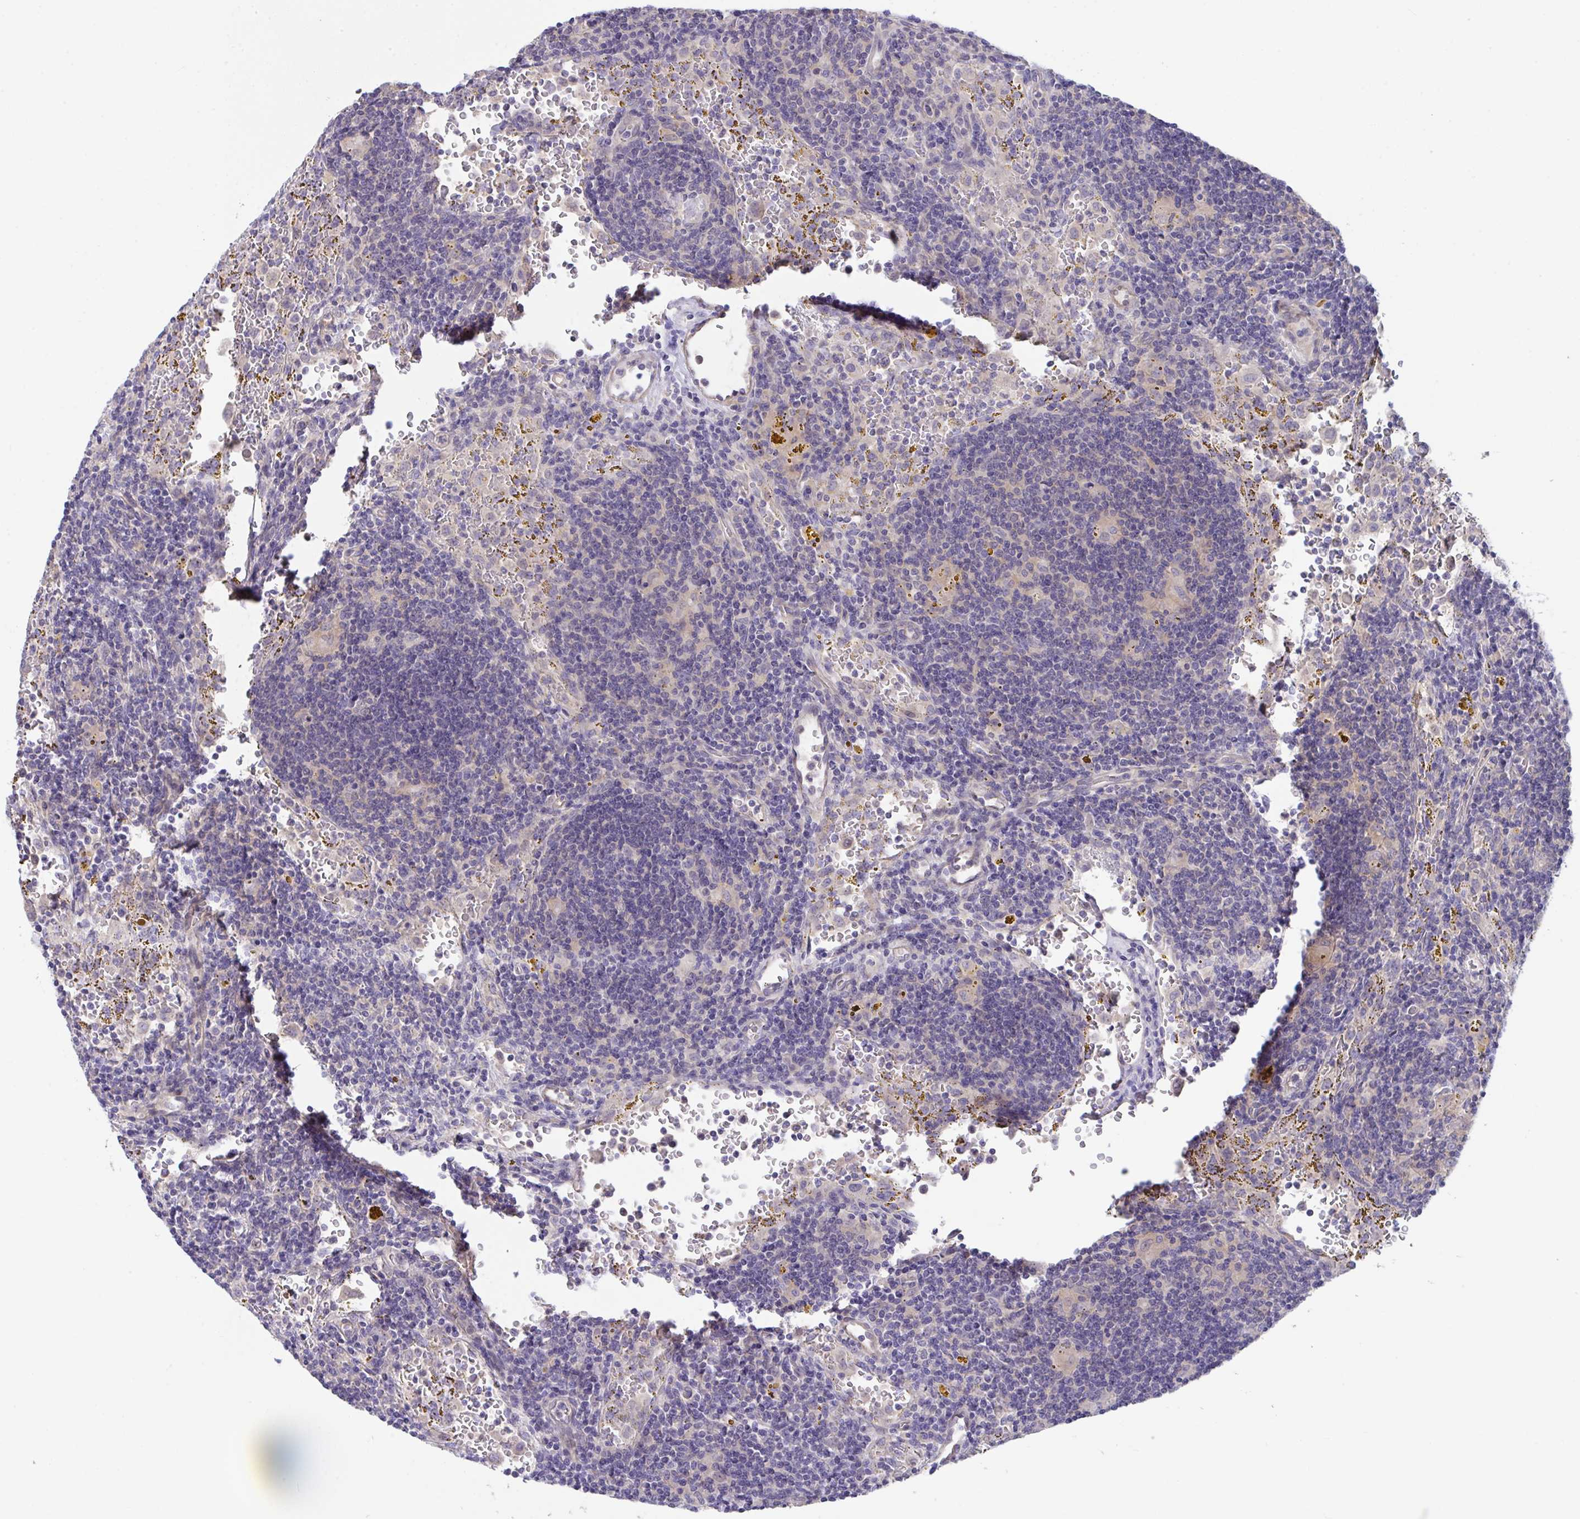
{"staining": {"intensity": "negative", "quantity": "none", "location": "none"}, "tissue": "lymphoma", "cell_type": "Tumor cells", "image_type": "cancer", "snomed": [{"axis": "morphology", "description": "Malignant lymphoma, non-Hodgkin's type, Low grade"}, {"axis": "topography", "description": "Spleen"}], "caption": "Lymphoma was stained to show a protein in brown. There is no significant positivity in tumor cells.", "gene": "RHOXF1", "patient": {"sex": "female", "age": 70}}